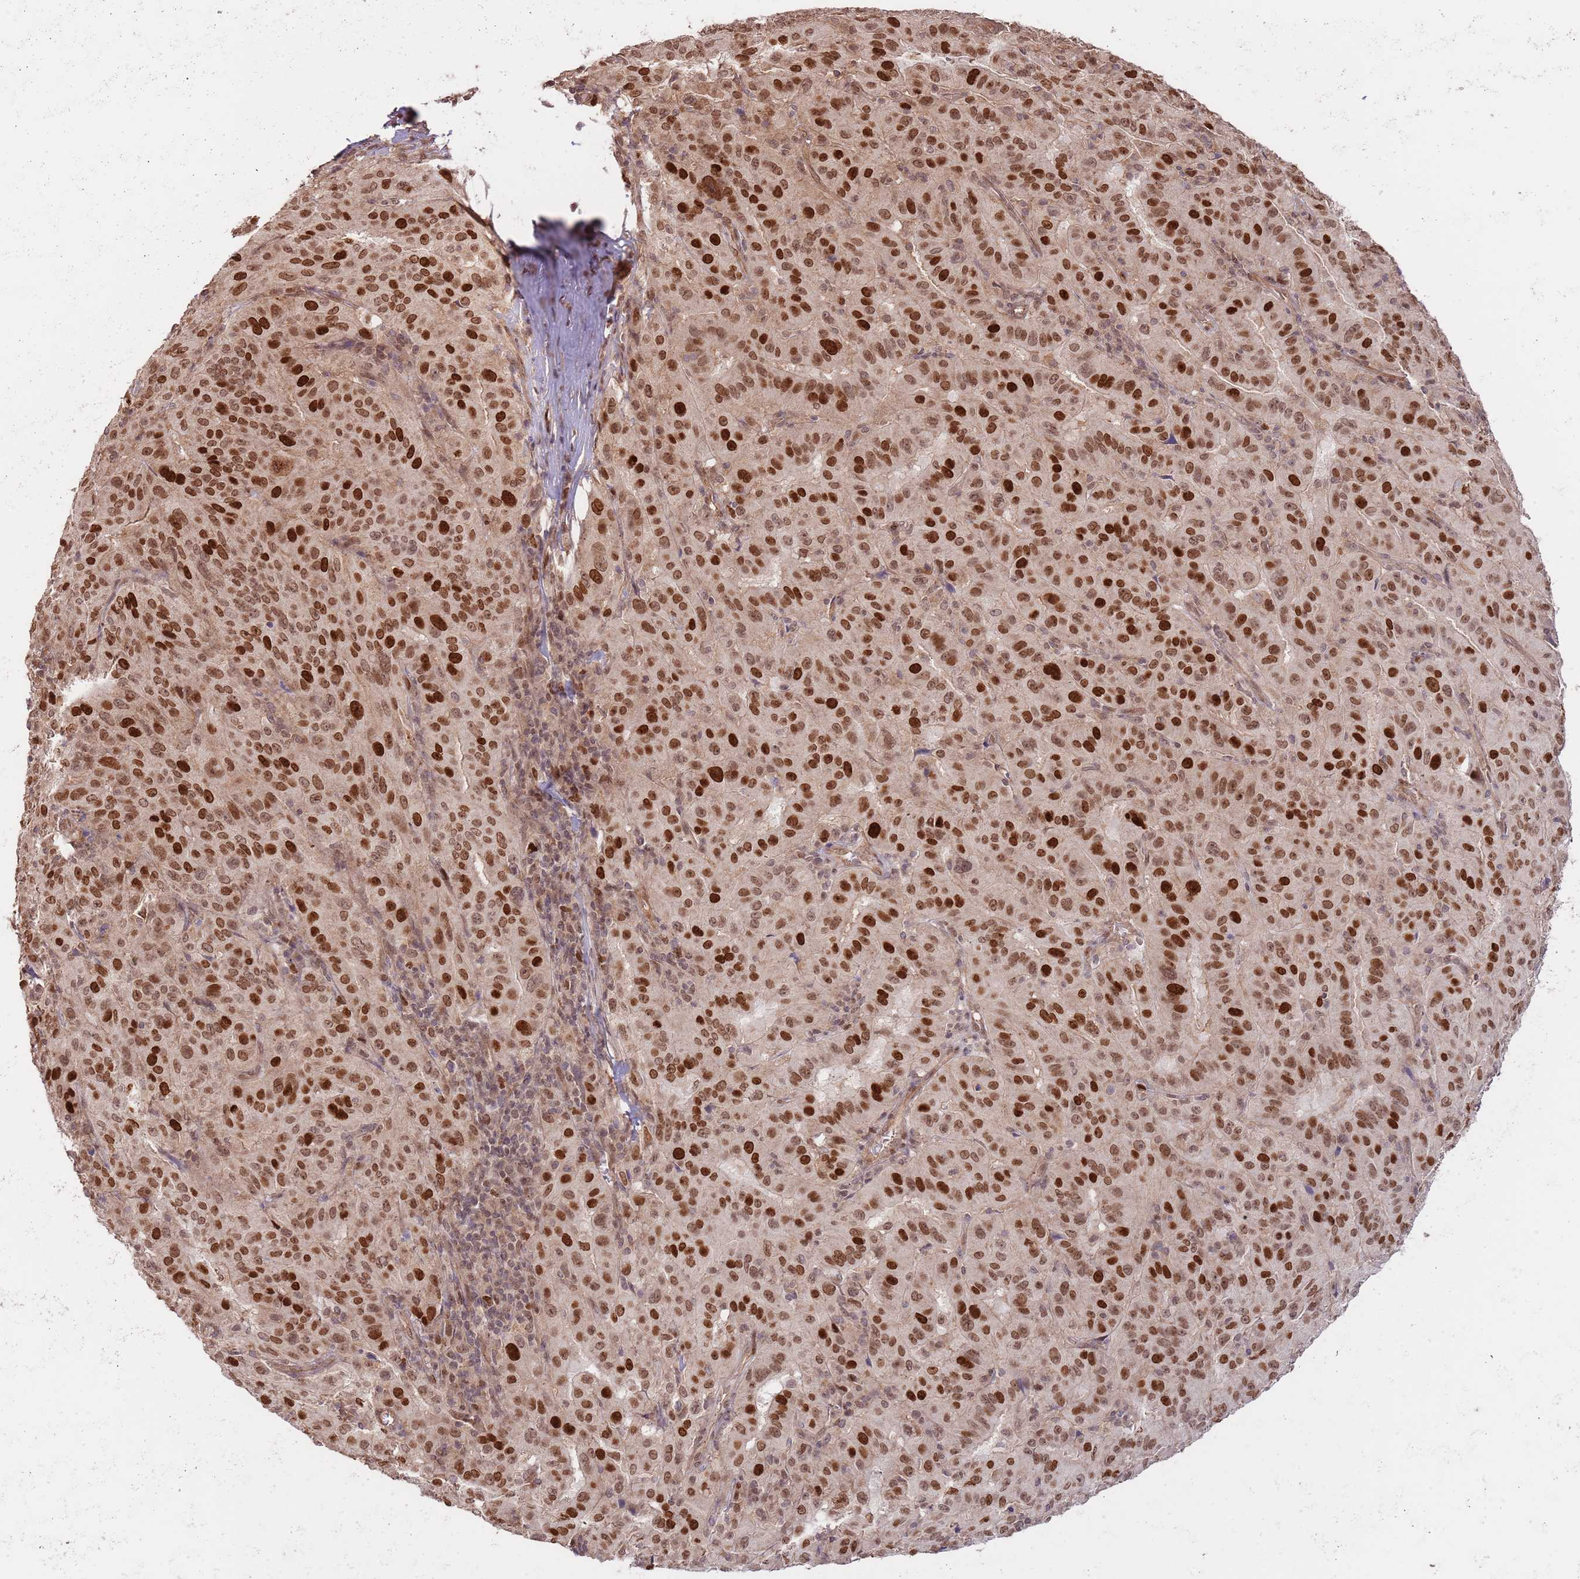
{"staining": {"intensity": "strong", "quantity": ">75%", "location": "nuclear"}, "tissue": "pancreatic cancer", "cell_type": "Tumor cells", "image_type": "cancer", "snomed": [{"axis": "morphology", "description": "Adenocarcinoma, NOS"}, {"axis": "topography", "description": "Pancreas"}], "caption": "Human adenocarcinoma (pancreatic) stained with a brown dye displays strong nuclear positive expression in approximately >75% of tumor cells.", "gene": "RIF1", "patient": {"sex": "male", "age": 63}}